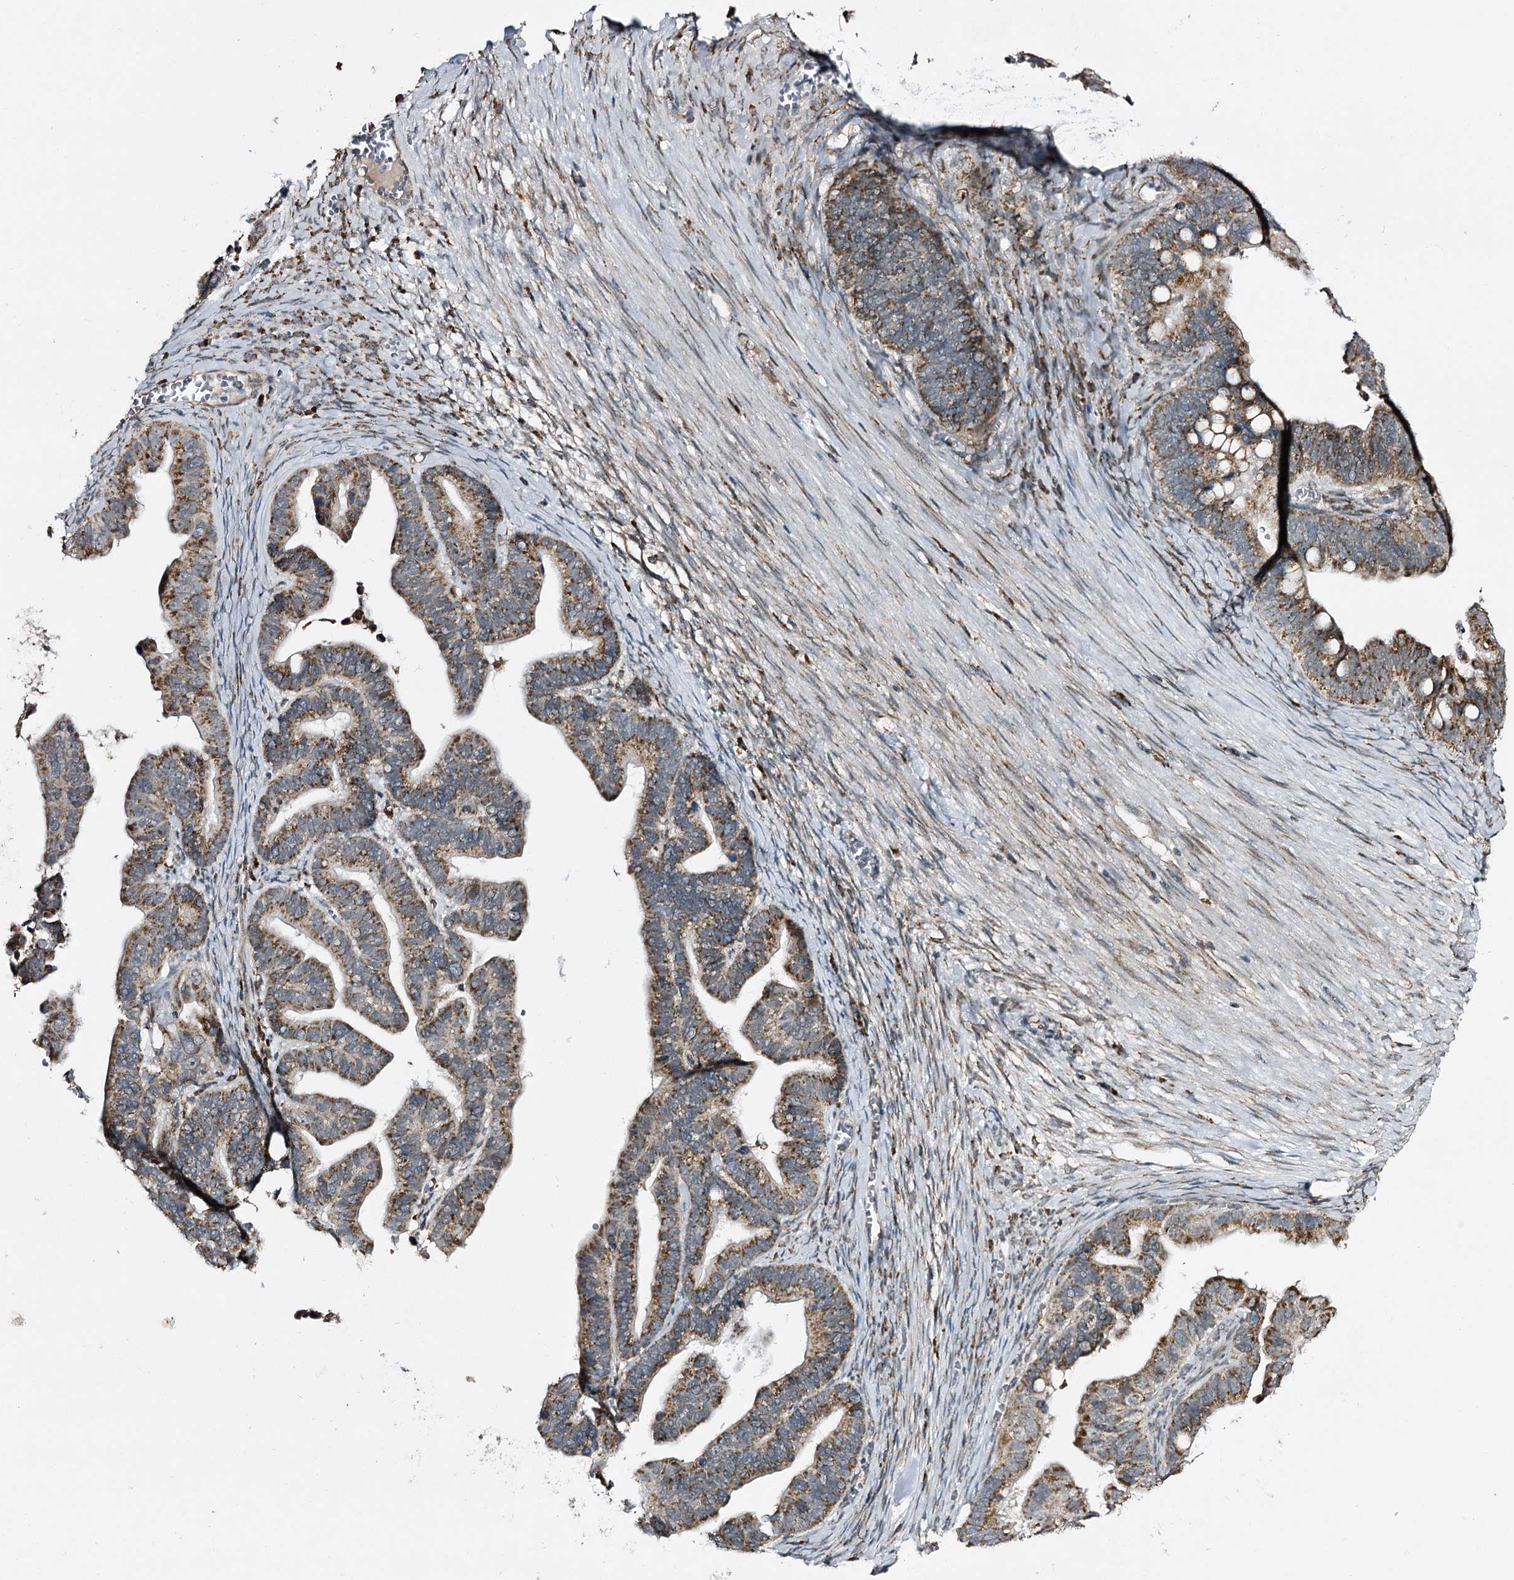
{"staining": {"intensity": "moderate", "quantity": ">75%", "location": "cytoplasmic/membranous"}, "tissue": "ovarian cancer", "cell_type": "Tumor cells", "image_type": "cancer", "snomed": [{"axis": "morphology", "description": "Cystadenocarcinoma, serous, NOS"}, {"axis": "topography", "description": "Ovary"}], "caption": "Ovarian cancer (serous cystadenocarcinoma) tissue displays moderate cytoplasmic/membranous staining in about >75% of tumor cells", "gene": "CBR4", "patient": {"sex": "female", "age": 56}}